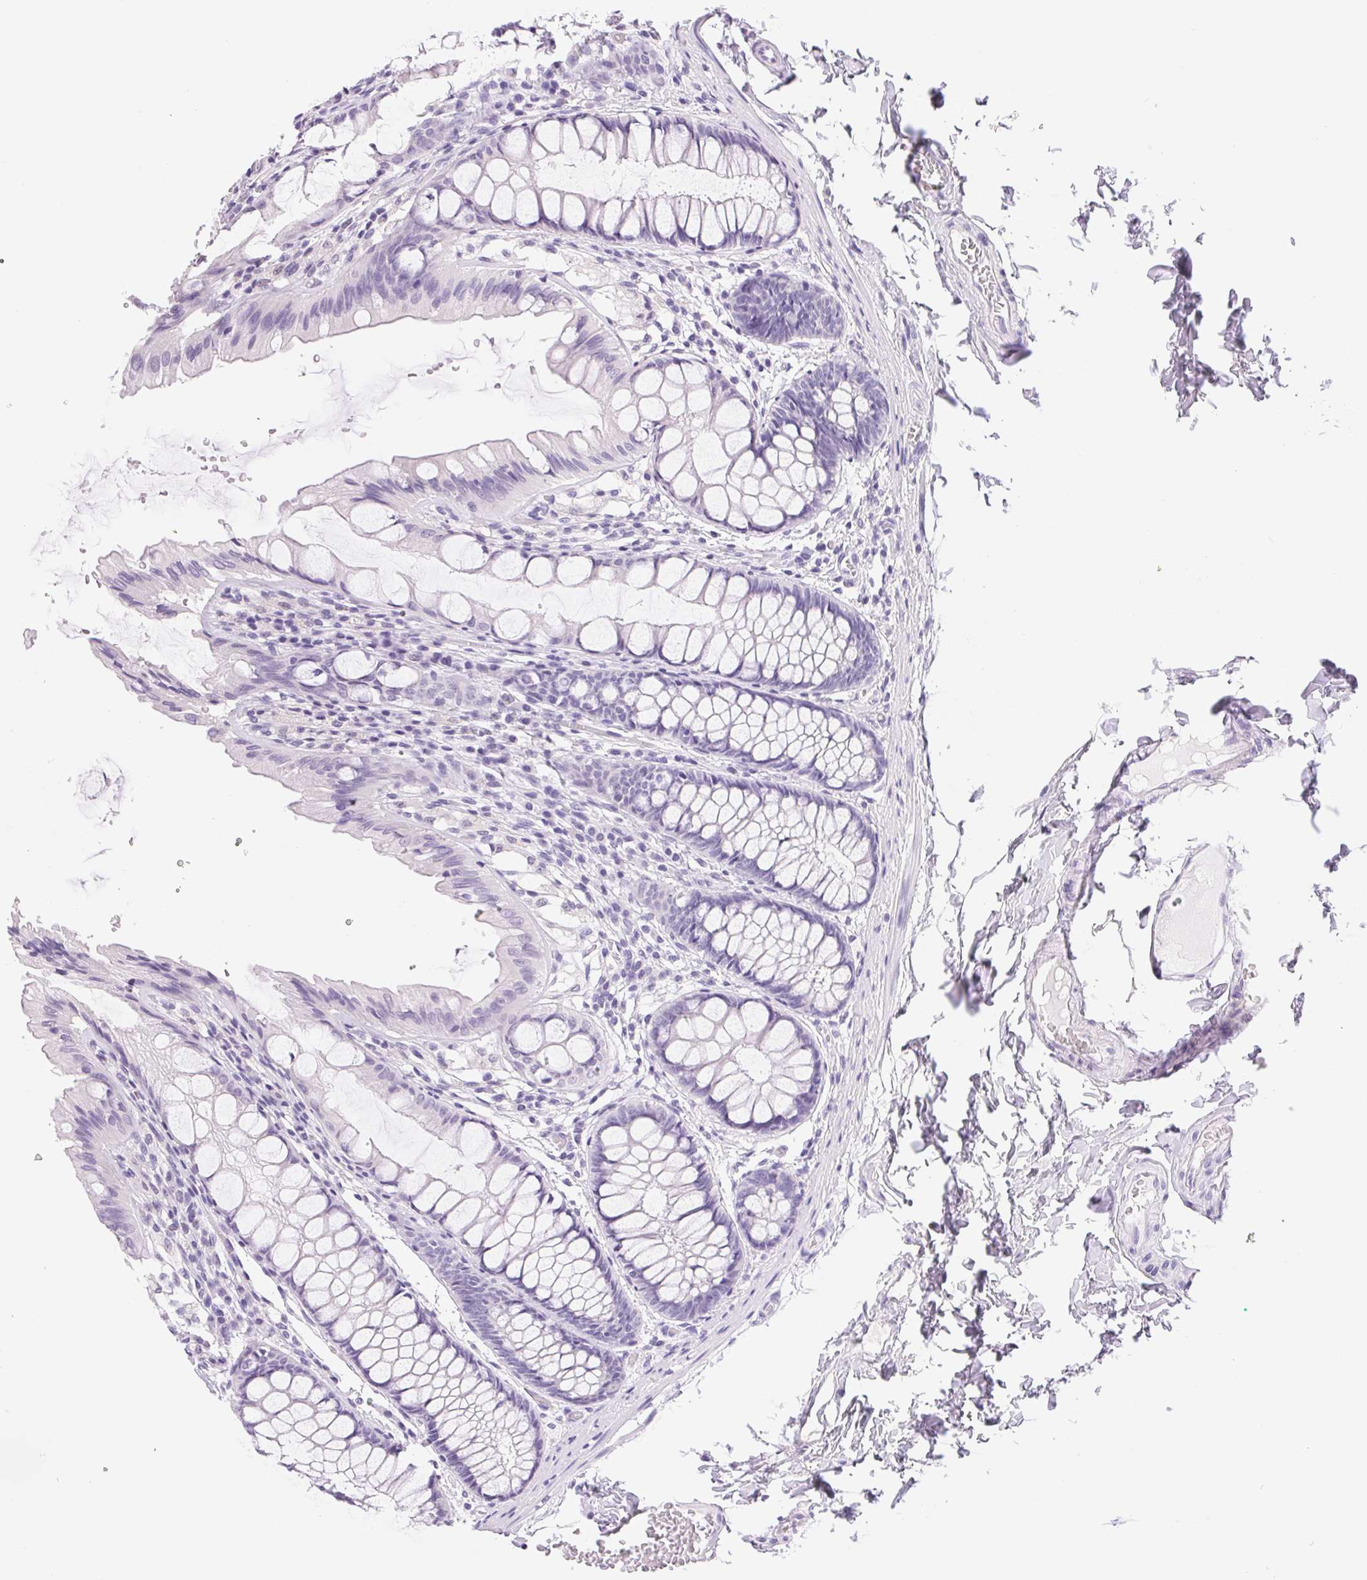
{"staining": {"intensity": "negative", "quantity": "none", "location": "none"}, "tissue": "colon", "cell_type": "Endothelial cells", "image_type": "normal", "snomed": [{"axis": "morphology", "description": "Normal tissue, NOS"}, {"axis": "topography", "description": "Colon"}], "caption": "A photomicrograph of colon stained for a protein shows no brown staining in endothelial cells. Nuclei are stained in blue.", "gene": "ASGR2", "patient": {"sex": "male", "age": 47}}